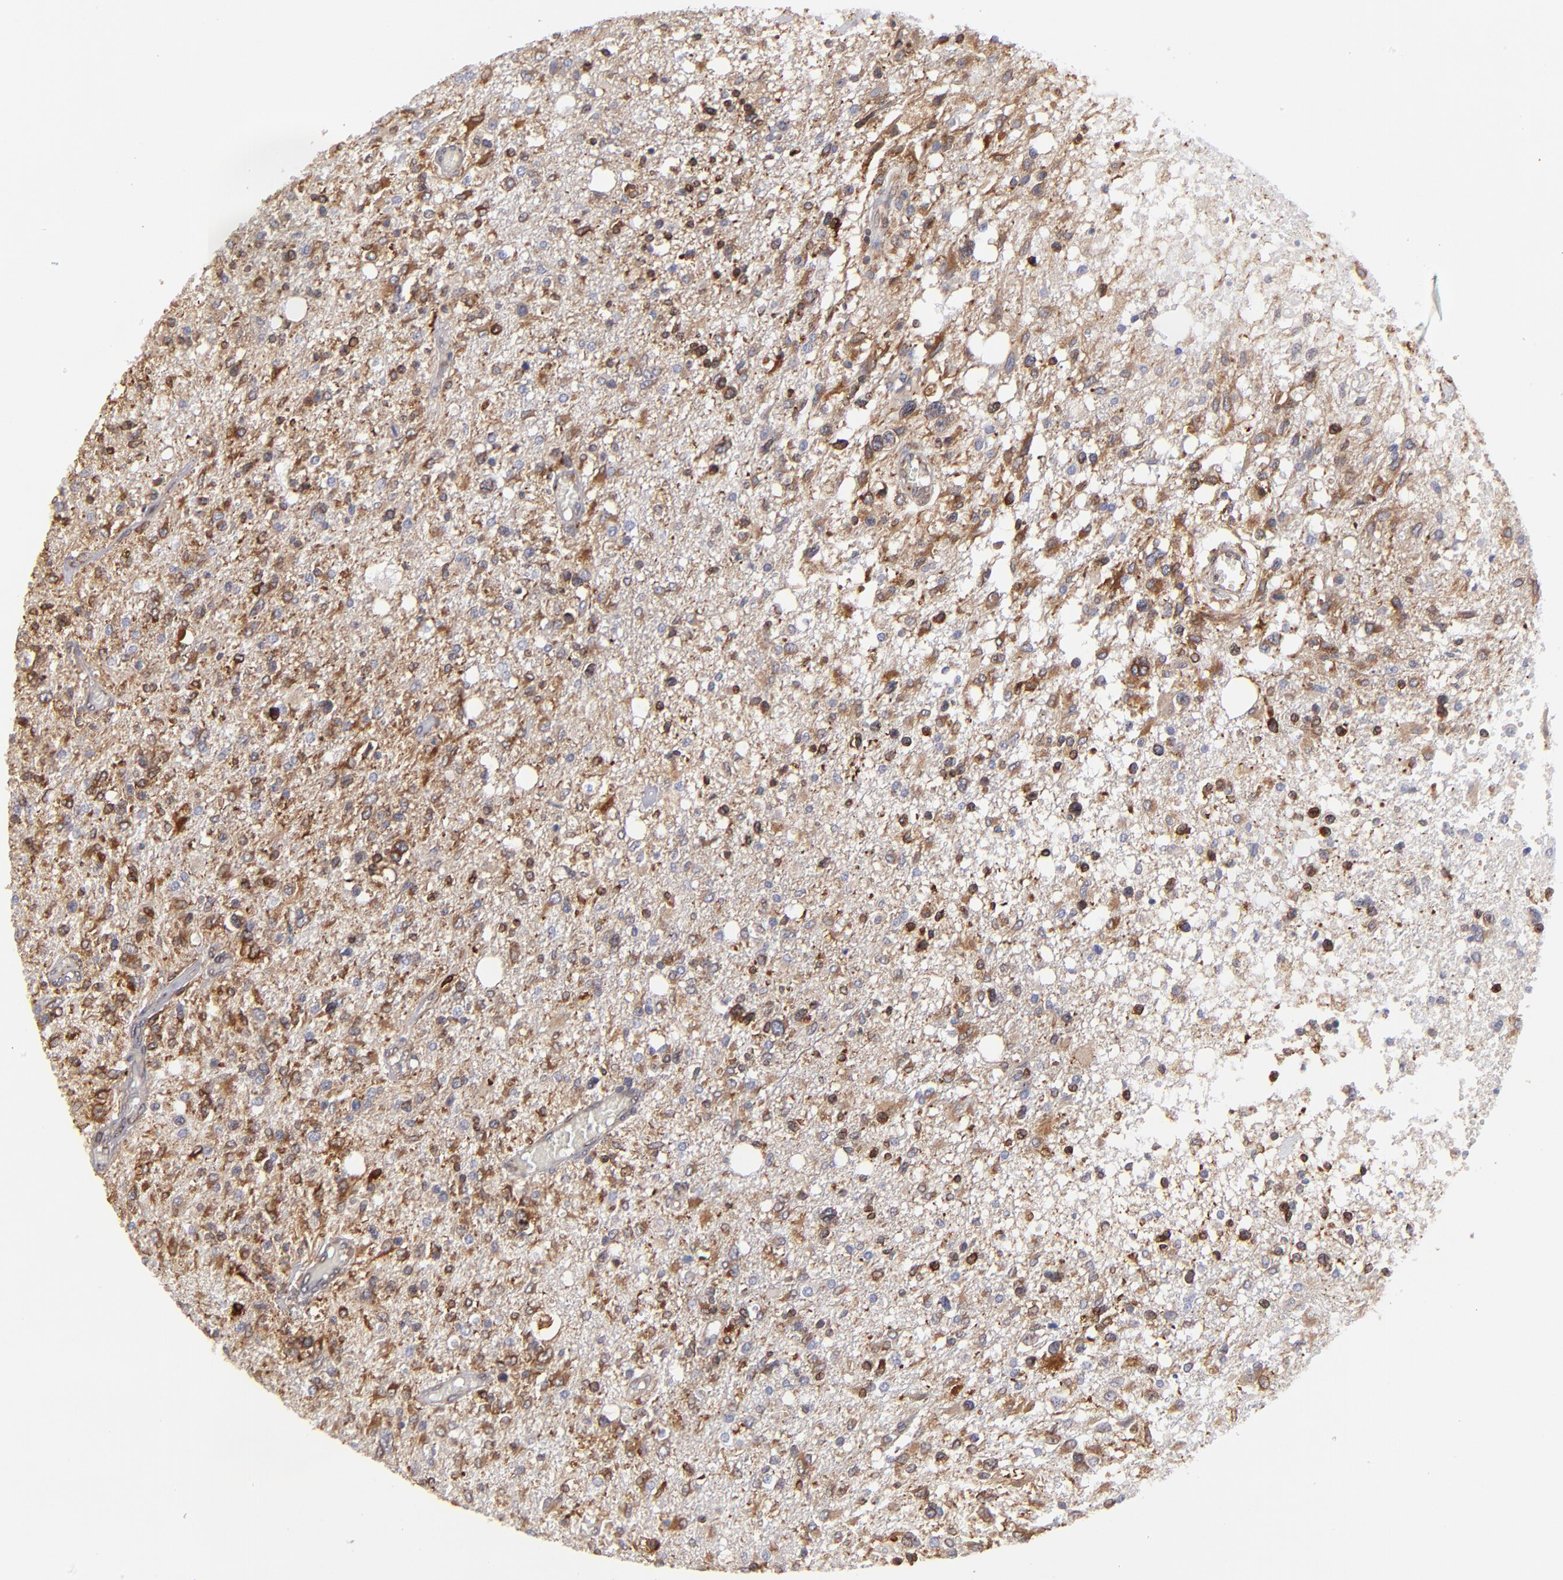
{"staining": {"intensity": "moderate", "quantity": ">75%", "location": "cytoplasmic/membranous"}, "tissue": "glioma", "cell_type": "Tumor cells", "image_type": "cancer", "snomed": [{"axis": "morphology", "description": "Glioma, malignant, High grade"}, {"axis": "topography", "description": "Cerebral cortex"}], "caption": "DAB (3,3'-diaminobenzidine) immunohistochemical staining of human glioma exhibits moderate cytoplasmic/membranous protein staining in about >75% of tumor cells.", "gene": "TMX1", "patient": {"sex": "male", "age": 76}}